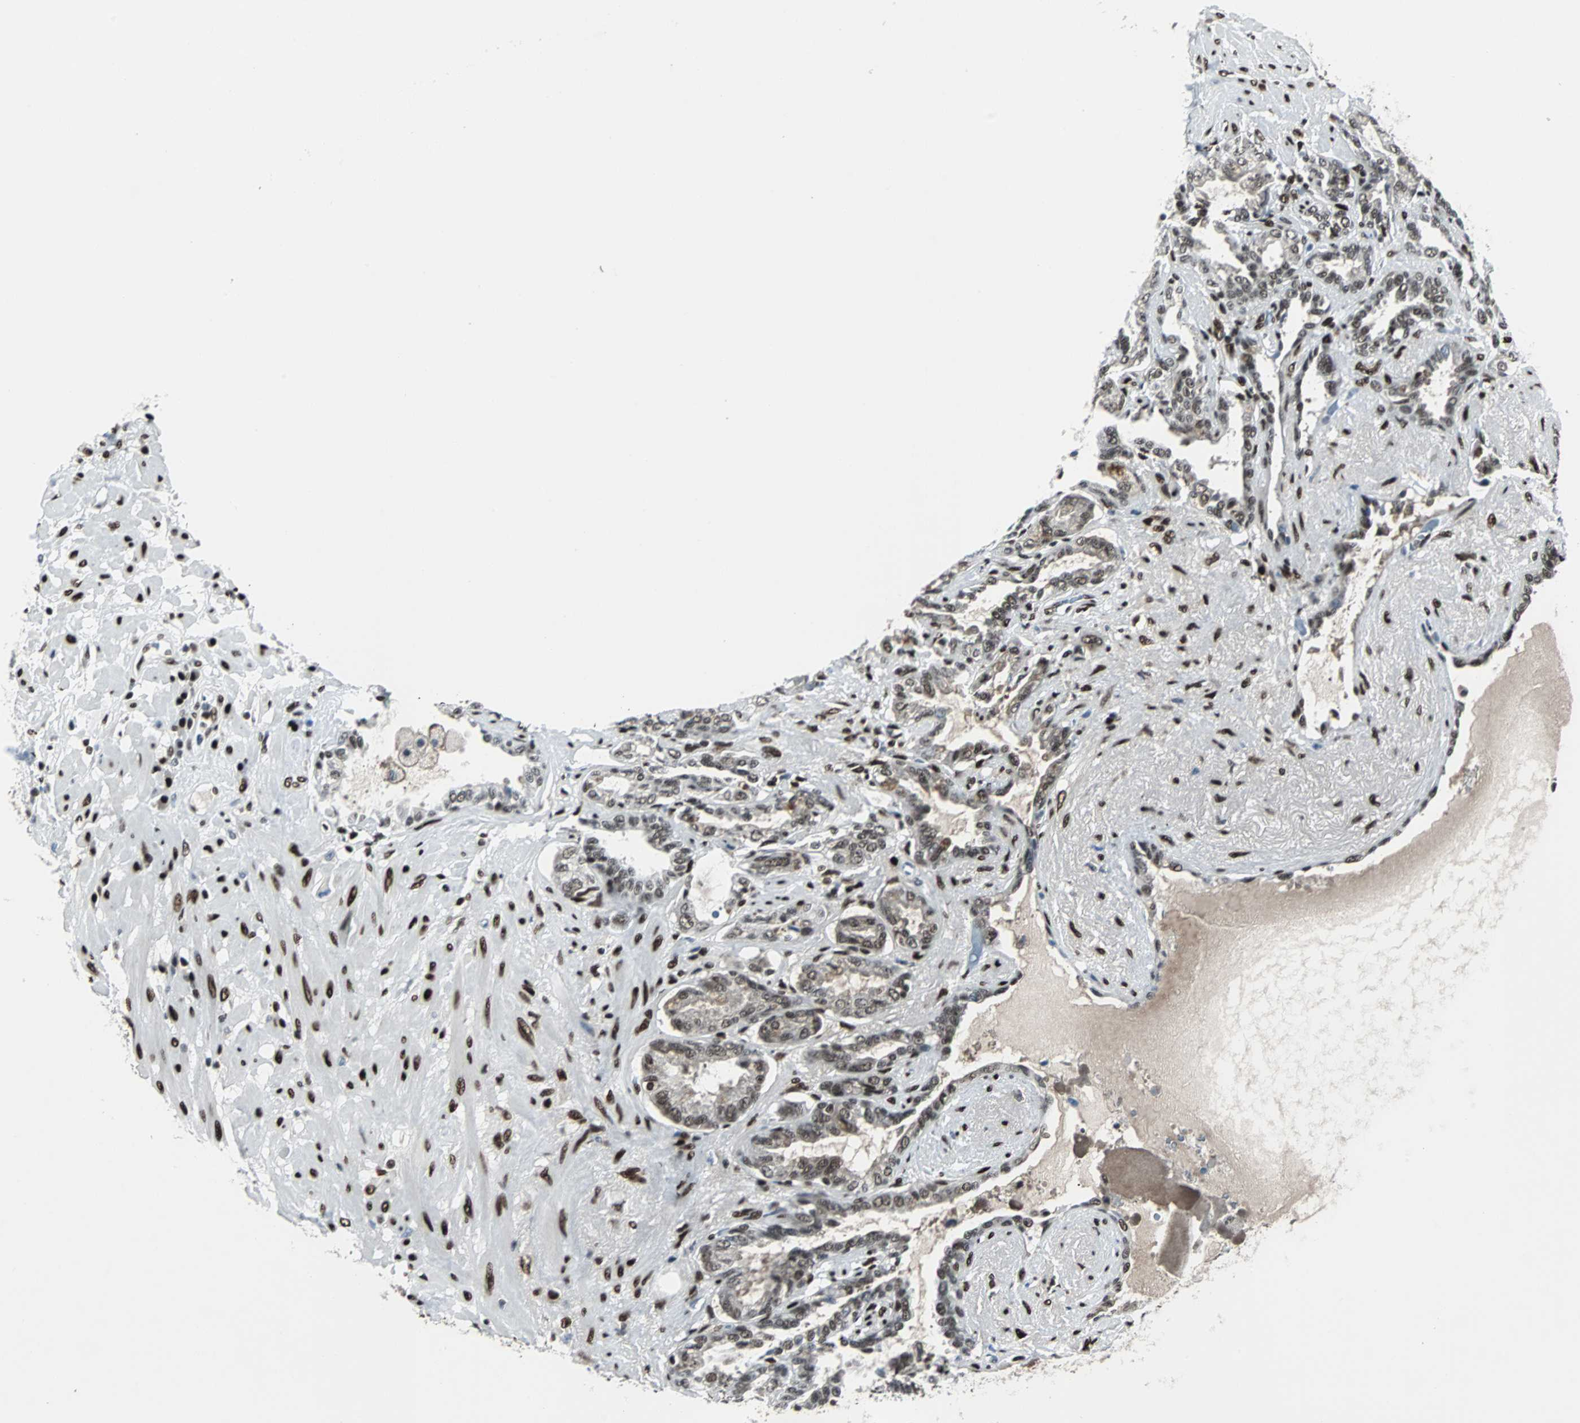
{"staining": {"intensity": "moderate", "quantity": ">75%", "location": "nuclear"}, "tissue": "seminal vesicle", "cell_type": "Glandular cells", "image_type": "normal", "snomed": [{"axis": "morphology", "description": "Normal tissue, NOS"}, {"axis": "topography", "description": "Seminal veicle"}], "caption": "Brown immunohistochemical staining in benign human seminal vesicle displays moderate nuclear expression in about >75% of glandular cells.", "gene": "MEF2D", "patient": {"sex": "male", "age": 61}}